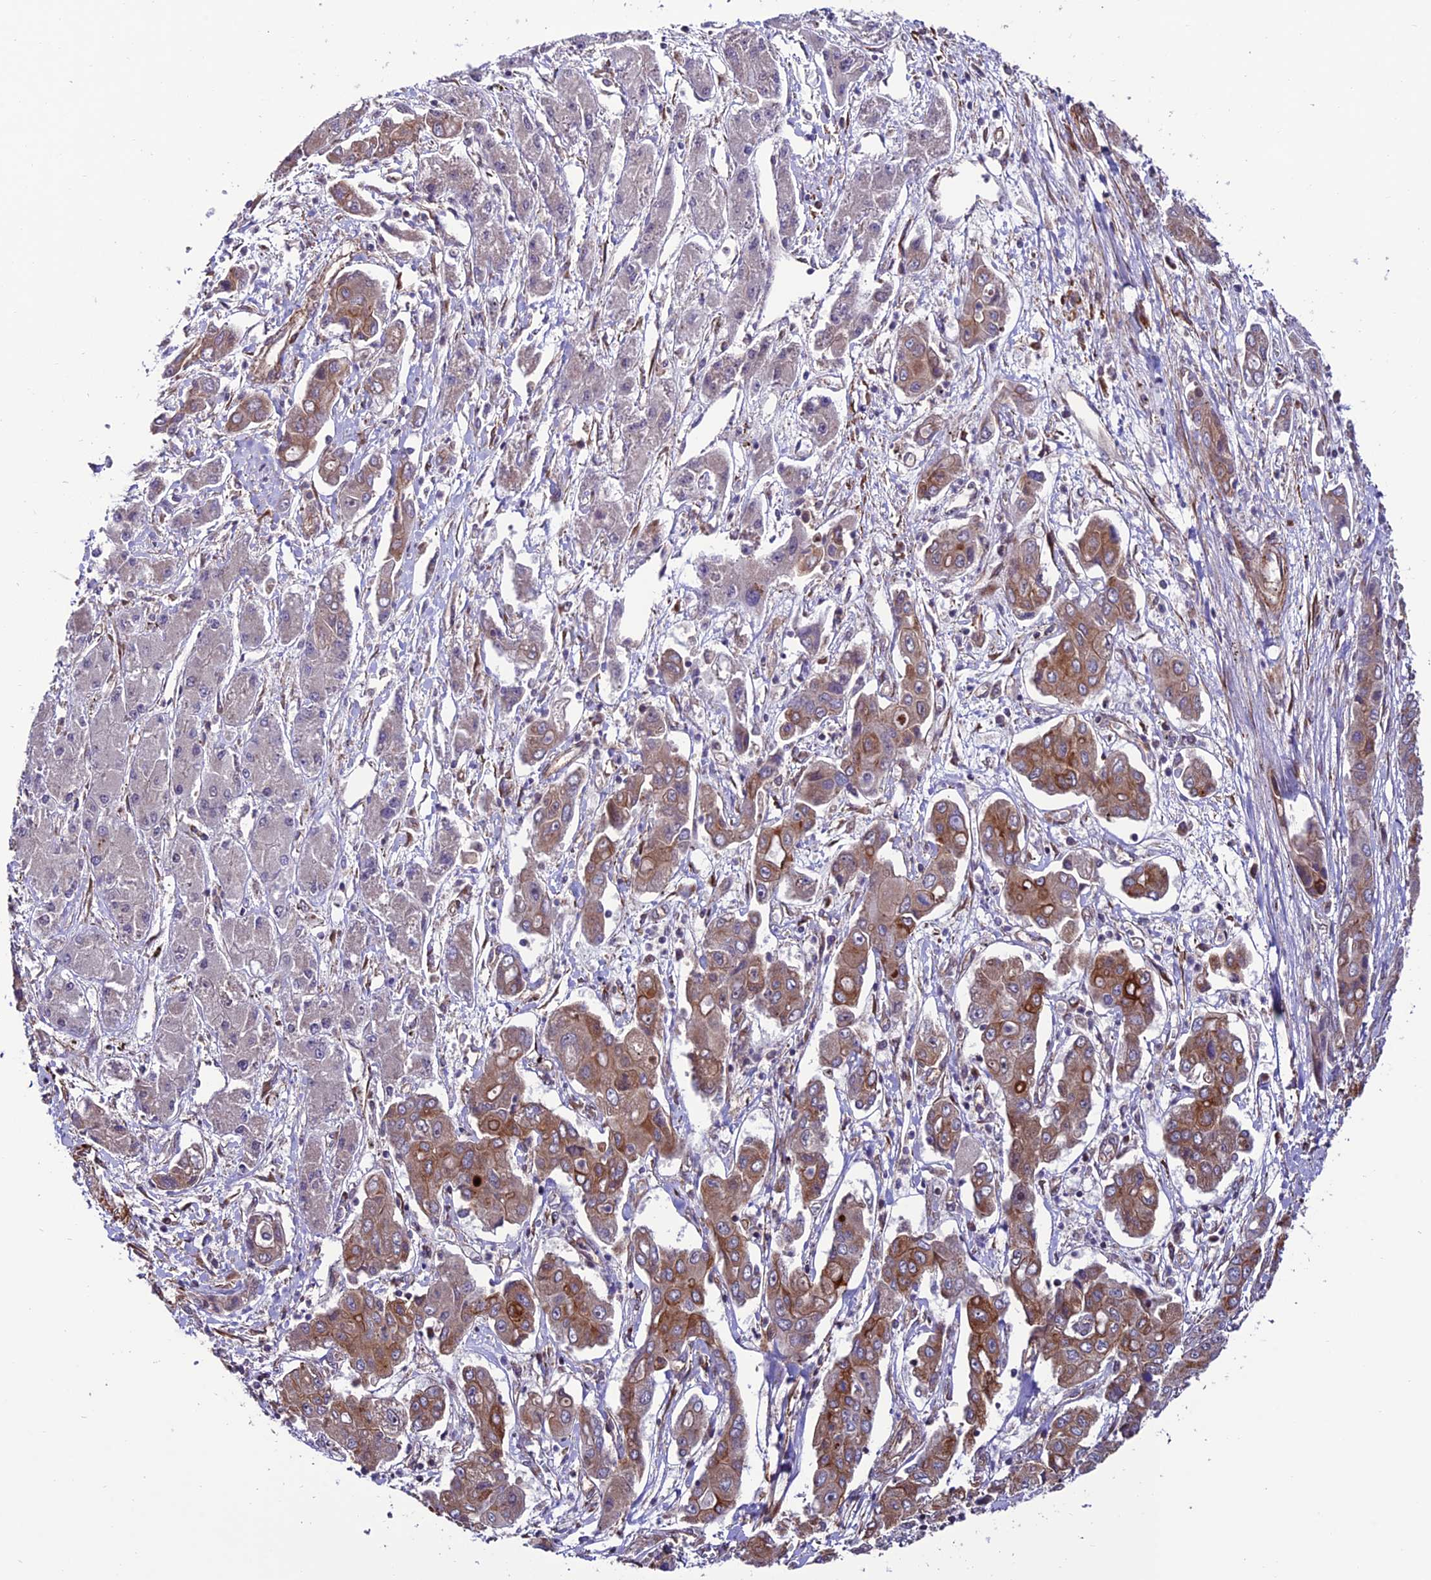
{"staining": {"intensity": "moderate", "quantity": "25%-75%", "location": "cytoplasmic/membranous"}, "tissue": "liver cancer", "cell_type": "Tumor cells", "image_type": "cancer", "snomed": [{"axis": "morphology", "description": "Cholangiocarcinoma"}, {"axis": "topography", "description": "Liver"}], "caption": "An image showing moderate cytoplasmic/membranous staining in approximately 25%-75% of tumor cells in liver cancer, as visualized by brown immunohistochemical staining.", "gene": "TNIP3", "patient": {"sex": "male", "age": 67}}